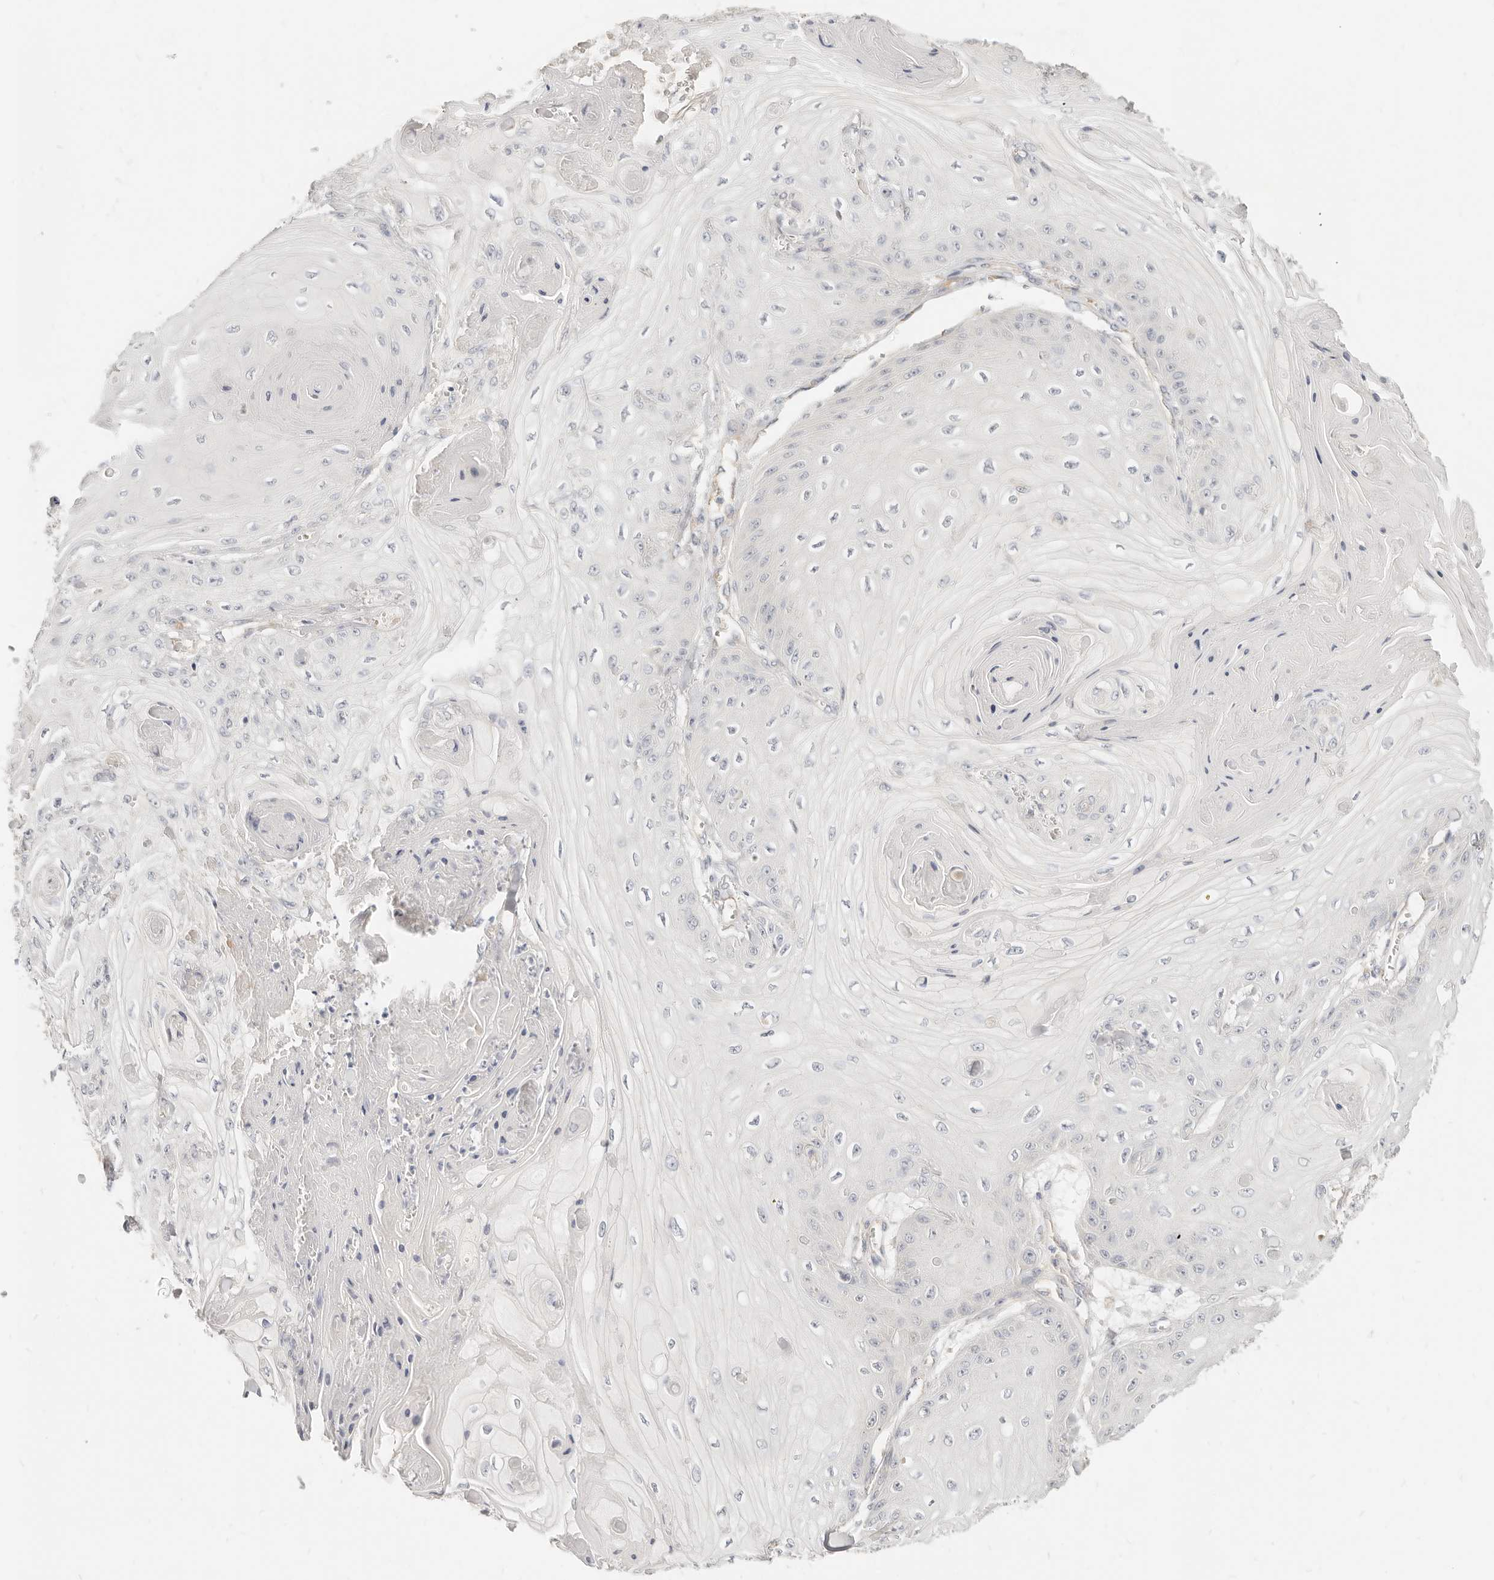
{"staining": {"intensity": "negative", "quantity": "none", "location": "none"}, "tissue": "skin cancer", "cell_type": "Tumor cells", "image_type": "cancer", "snomed": [{"axis": "morphology", "description": "Squamous cell carcinoma, NOS"}, {"axis": "topography", "description": "Skin"}], "caption": "Histopathology image shows no significant protein positivity in tumor cells of squamous cell carcinoma (skin).", "gene": "LTB4R2", "patient": {"sex": "male", "age": 74}}